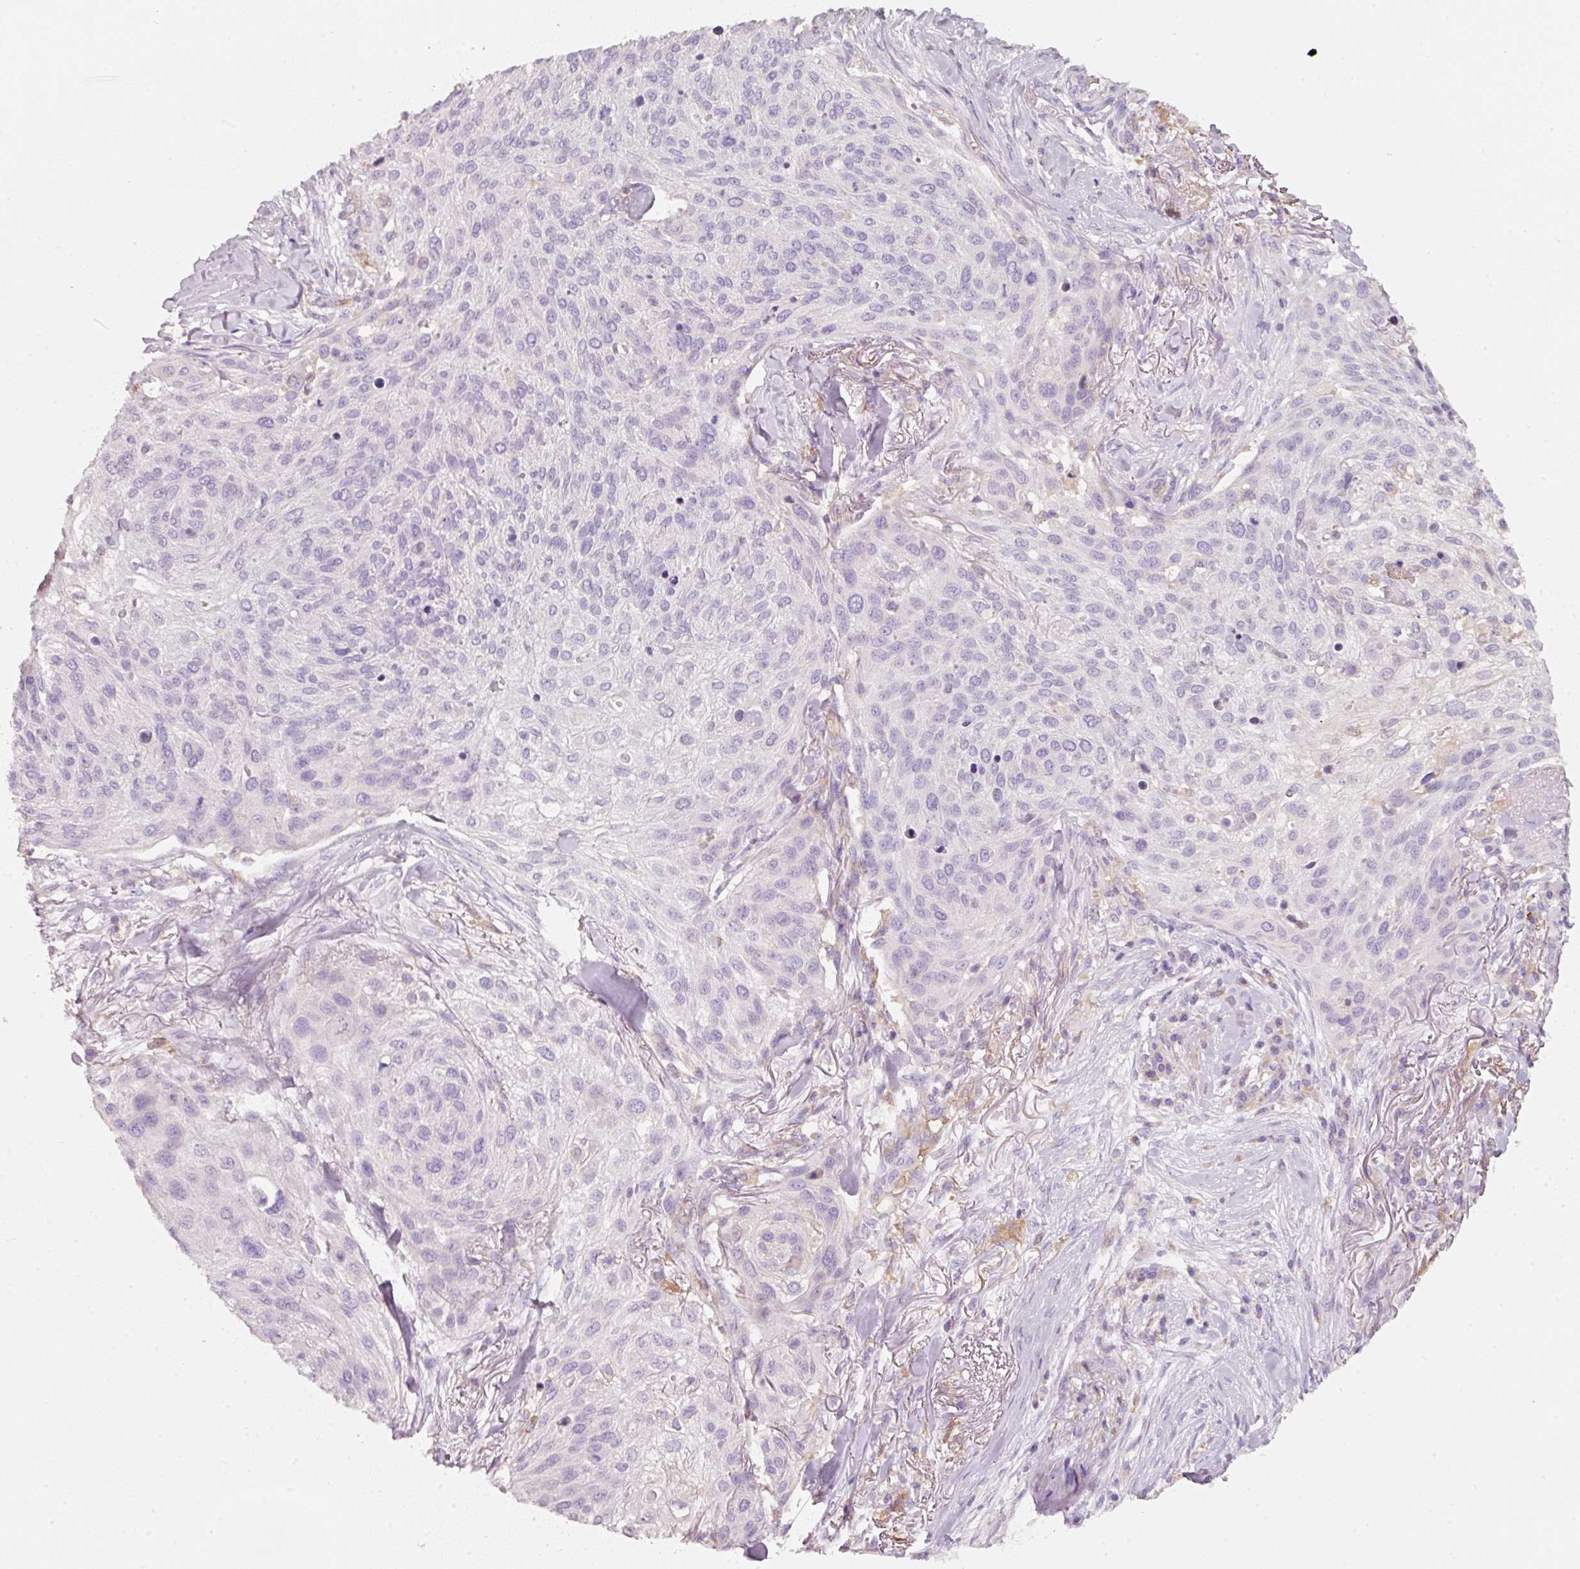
{"staining": {"intensity": "negative", "quantity": "none", "location": "none"}, "tissue": "skin cancer", "cell_type": "Tumor cells", "image_type": "cancer", "snomed": [{"axis": "morphology", "description": "Squamous cell carcinoma, NOS"}, {"axis": "topography", "description": "Skin"}], "caption": "There is no significant positivity in tumor cells of skin cancer (squamous cell carcinoma). The staining is performed using DAB brown chromogen with nuclei counter-stained in using hematoxylin.", "gene": "IQGAP2", "patient": {"sex": "female", "age": 87}}